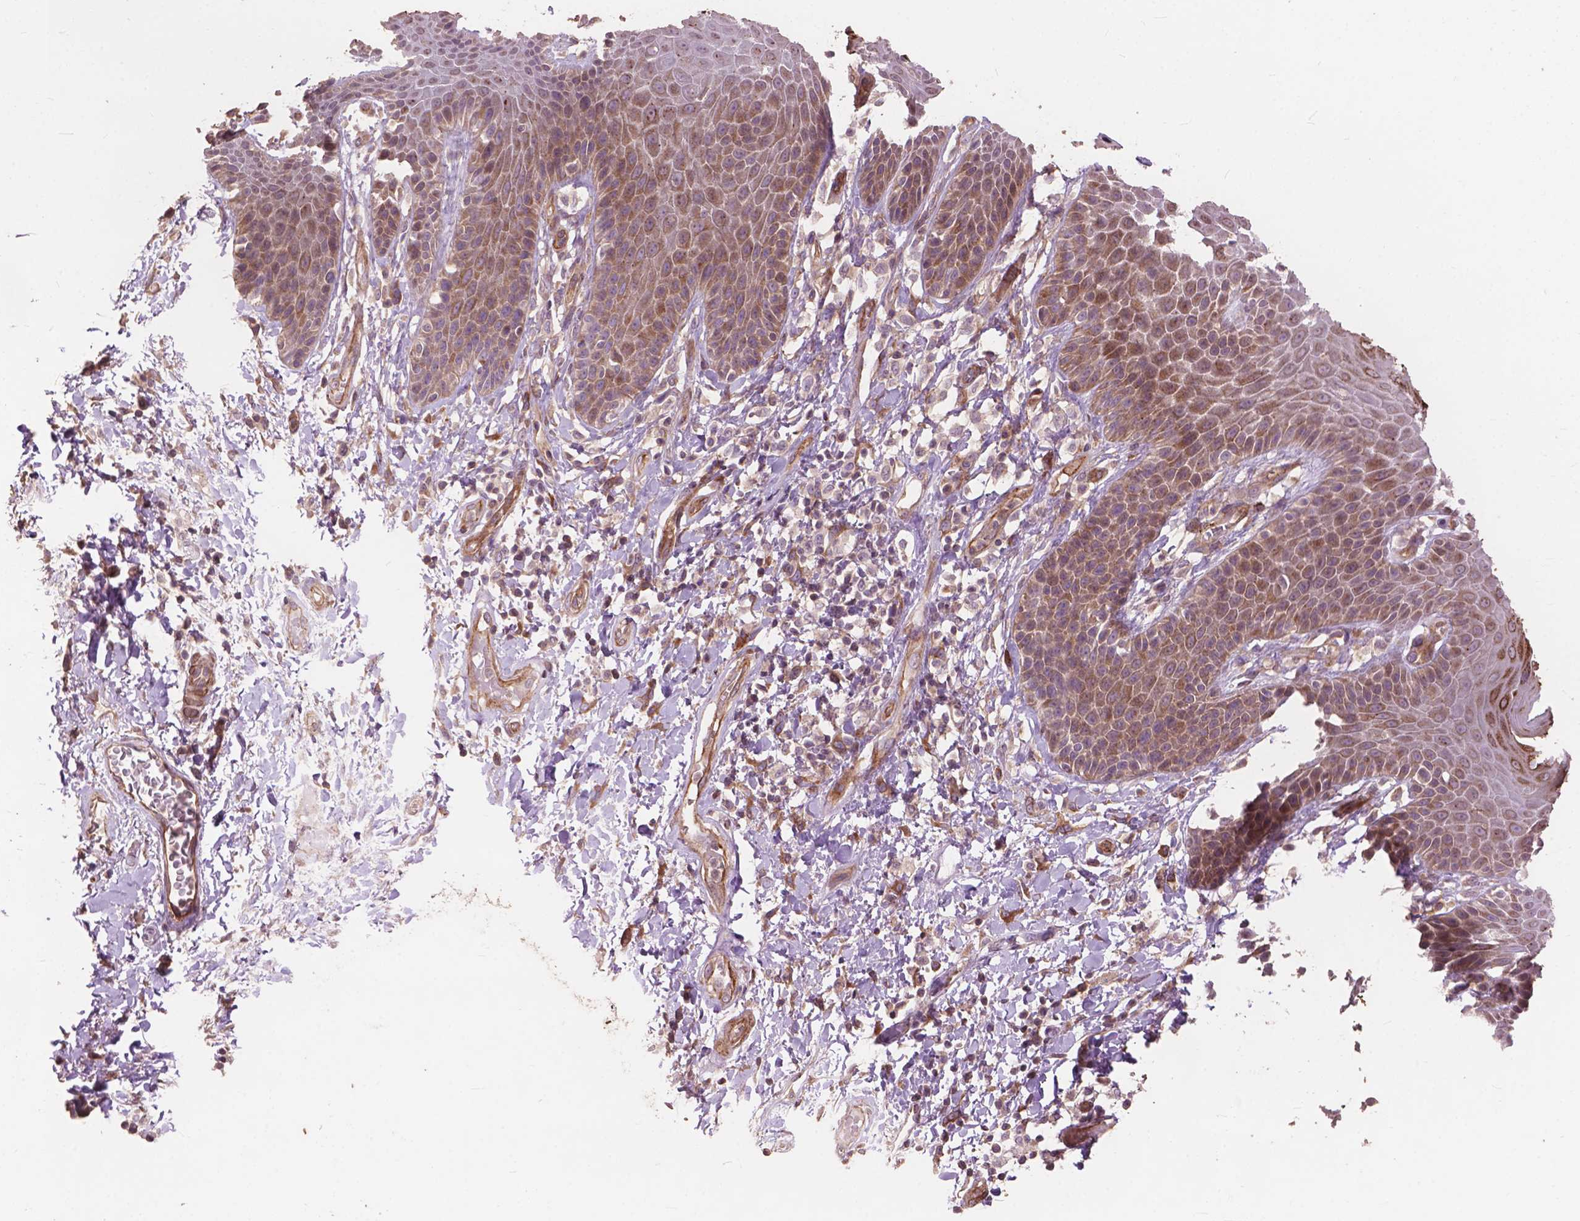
{"staining": {"intensity": "moderate", "quantity": ">75%", "location": "cytoplasmic/membranous"}, "tissue": "skin", "cell_type": "Epidermal cells", "image_type": "normal", "snomed": [{"axis": "morphology", "description": "Normal tissue, NOS"}, {"axis": "topography", "description": "Anal"}, {"axis": "topography", "description": "Peripheral nerve tissue"}], "caption": "Moderate cytoplasmic/membranous staining for a protein is present in about >75% of epidermal cells of normal skin using immunohistochemistry (IHC).", "gene": "FNIP1", "patient": {"sex": "male", "age": 51}}